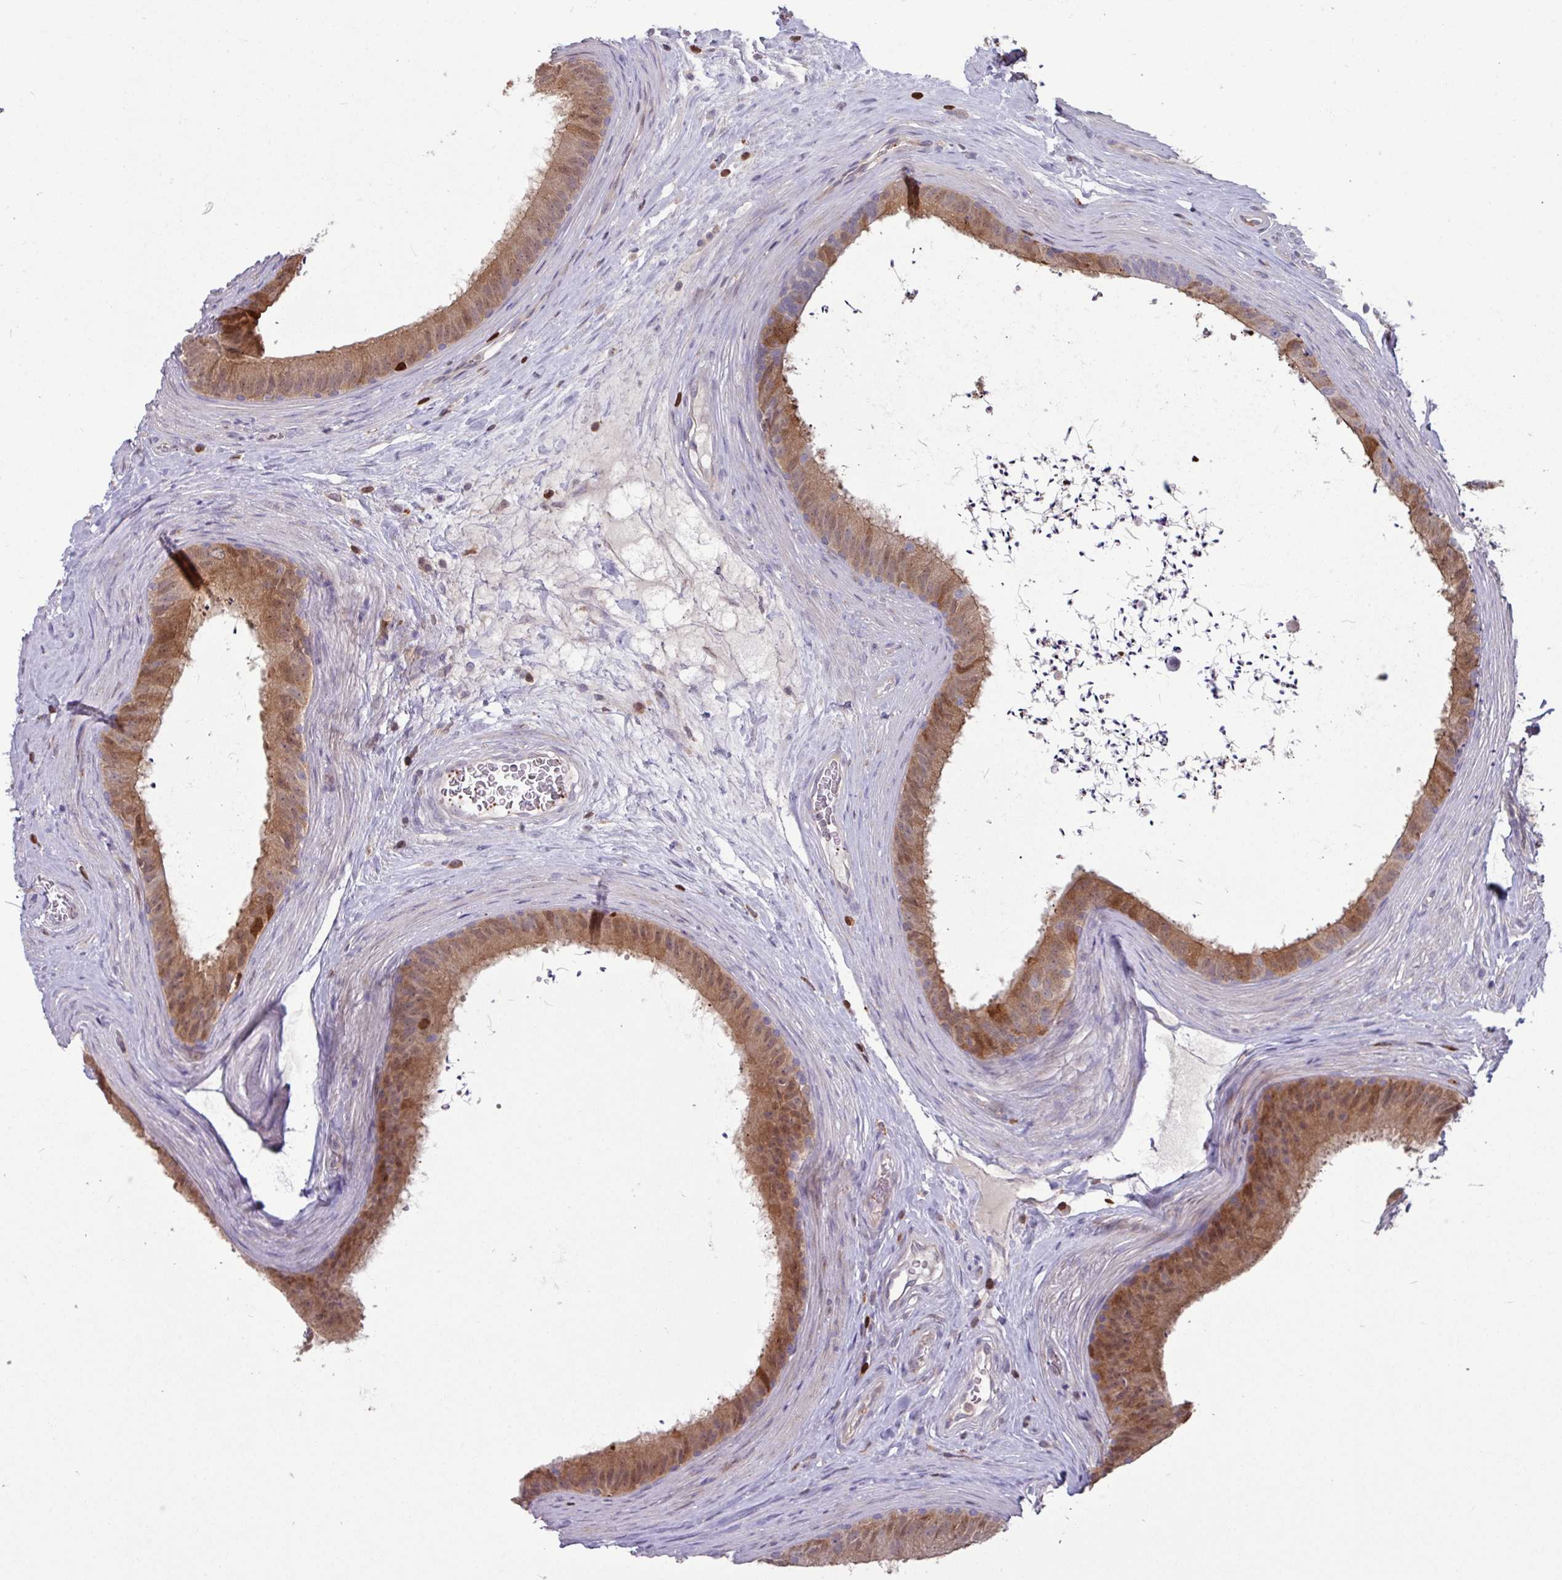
{"staining": {"intensity": "moderate", "quantity": ">75%", "location": "cytoplasmic/membranous,nuclear"}, "tissue": "epididymis", "cell_type": "Glandular cells", "image_type": "normal", "snomed": [{"axis": "morphology", "description": "Normal tissue, NOS"}, {"axis": "topography", "description": "Testis"}, {"axis": "topography", "description": "Epididymis"}], "caption": "Normal epididymis displays moderate cytoplasmic/membranous,nuclear expression in about >75% of glandular cells, visualized by immunohistochemistry. (Brightfield microscopy of DAB IHC at high magnification).", "gene": "SEC61G", "patient": {"sex": "male", "age": 41}}